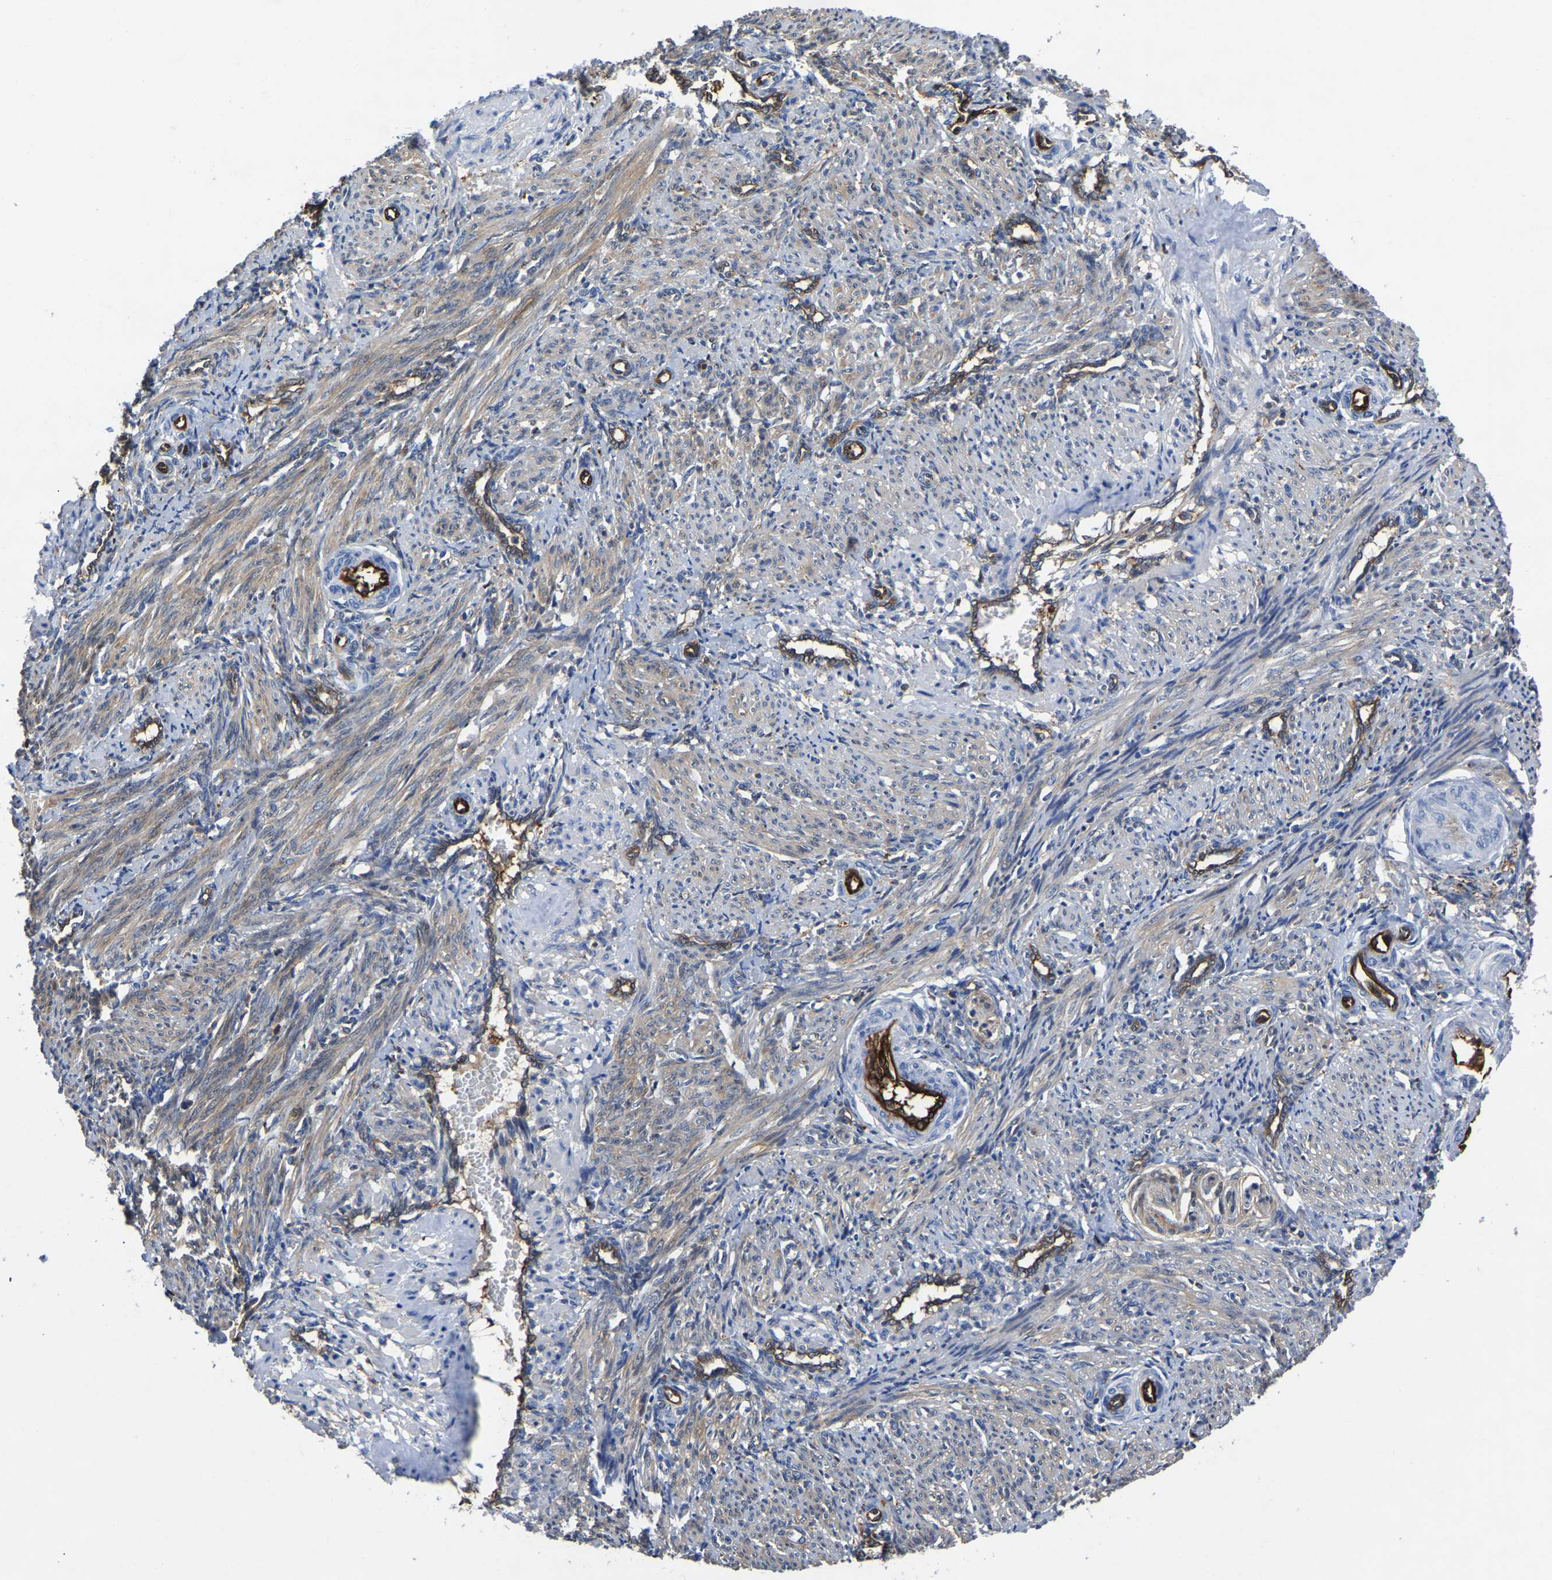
{"staining": {"intensity": "weak", "quantity": "25%-75%", "location": "cytoplasmic/membranous"}, "tissue": "smooth muscle", "cell_type": "Smooth muscle cells", "image_type": "normal", "snomed": [{"axis": "morphology", "description": "Normal tissue, NOS"}, {"axis": "topography", "description": "Endometrium"}], "caption": "Weak cytoplasmic/membranous staining for a protein is seen in about 25%-75% of smooth muscle cells of unremarkable smooth muscle using immunohistochemistry.", "gene": "ATG2B", "patient": {"sex": "female", "age": 33}}